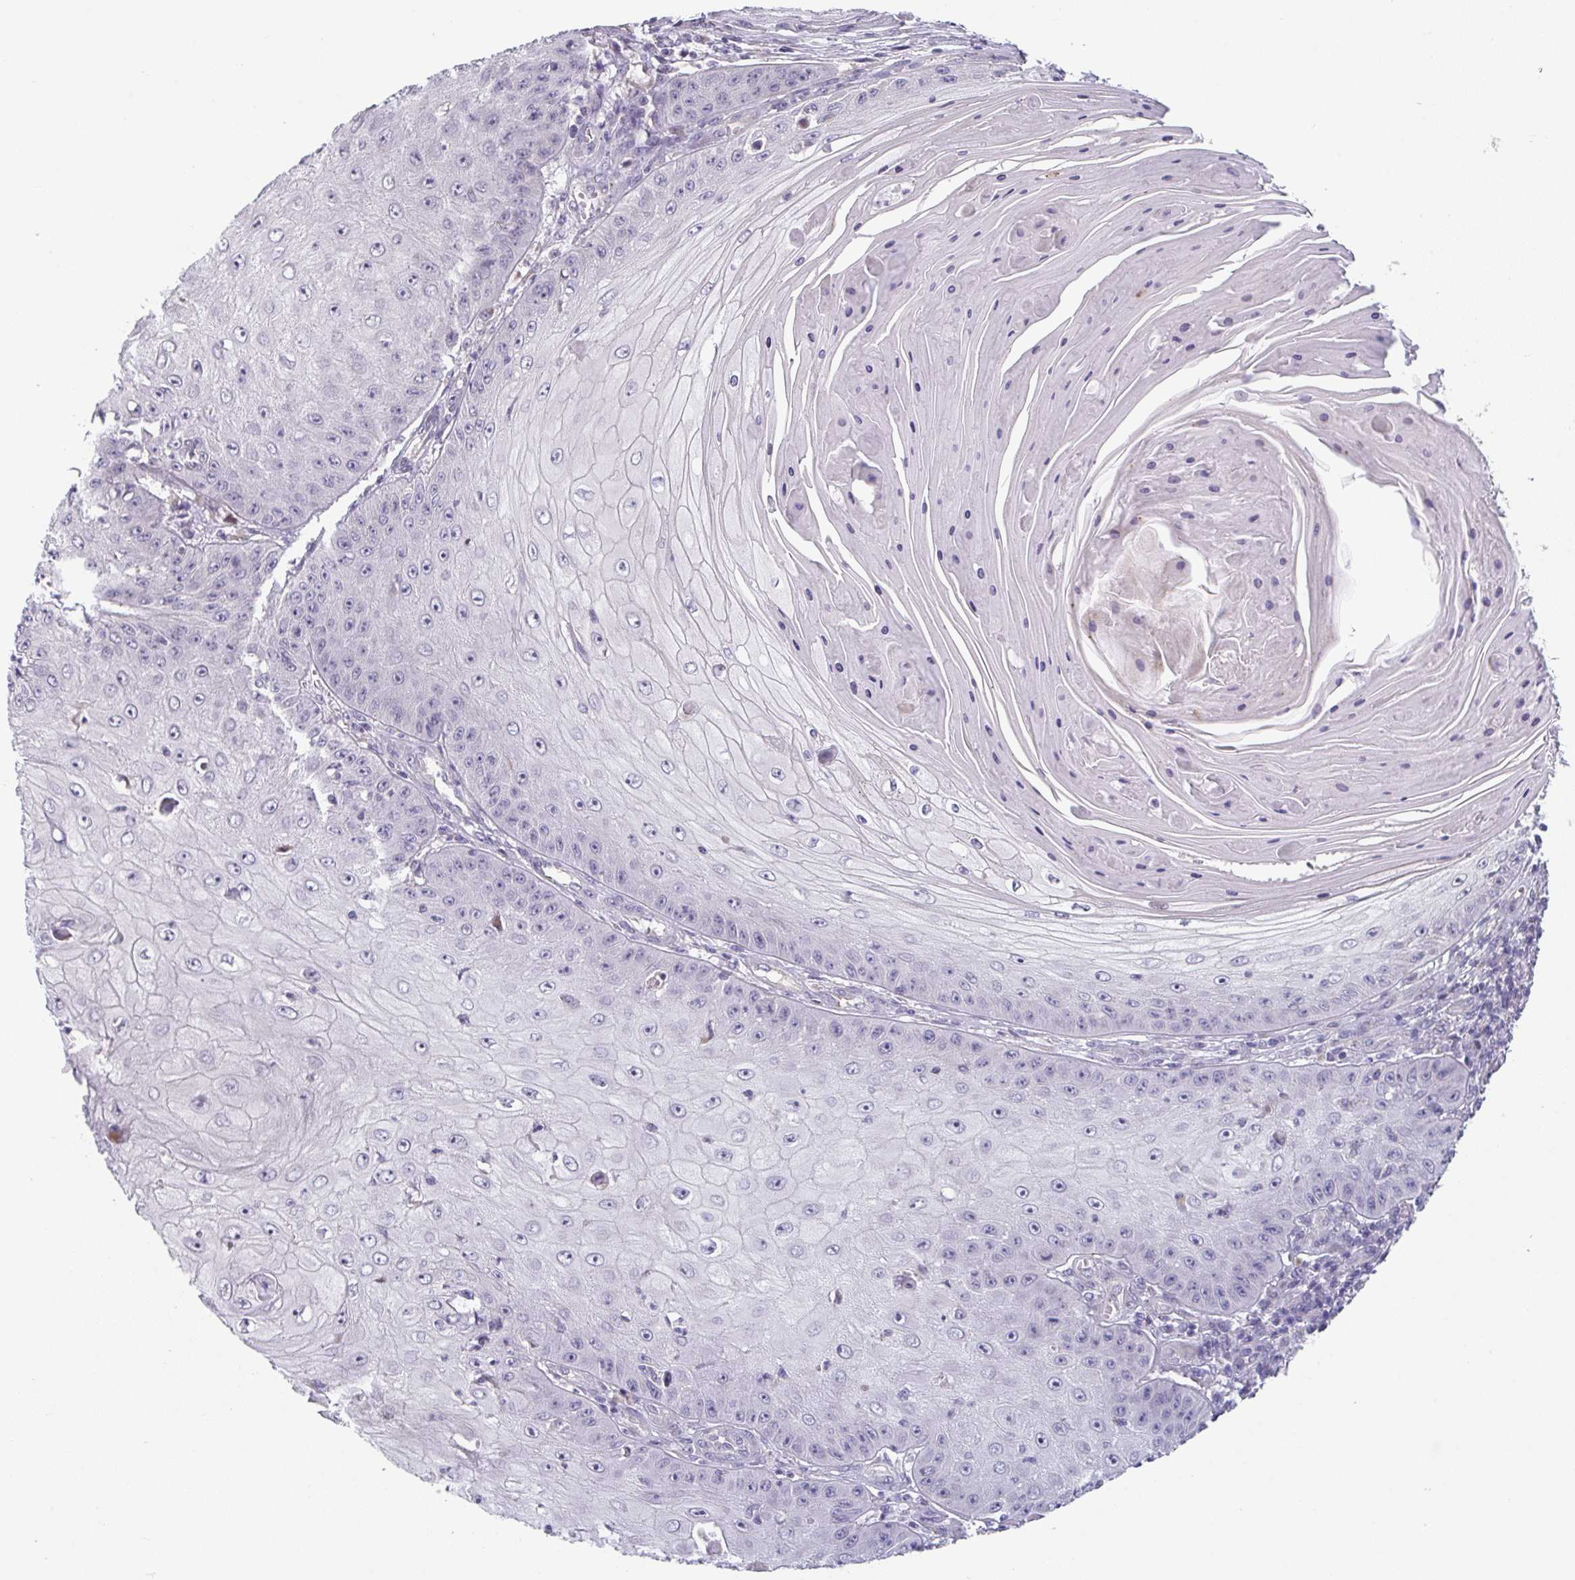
{"staining": {"intensity": "negative", "quantity": "none", "location": "none"}, "tissue": "skin cancer", "cell_type": "Tumor cells", "image_type": "cancer", "snomed": [{"axis": "morphology", "description": "Squamous cell carcinoma, NOS"}, {"axis": "topography", "description": "Skin"}], "caption": "This is a image of immunohistochemistry staining of skin cancer (squamous cell carcinoma), which shows no expression in tumor cells. The staining was performed using DAB (3,3'-diaminobenzidine) to visualize the protein expression in brown, while the nuclei were stained in blue with hematoxylin (Magnification: 20x).", "gene": "TNFSF10", "patient": {"sex": "male", "age": 70}}